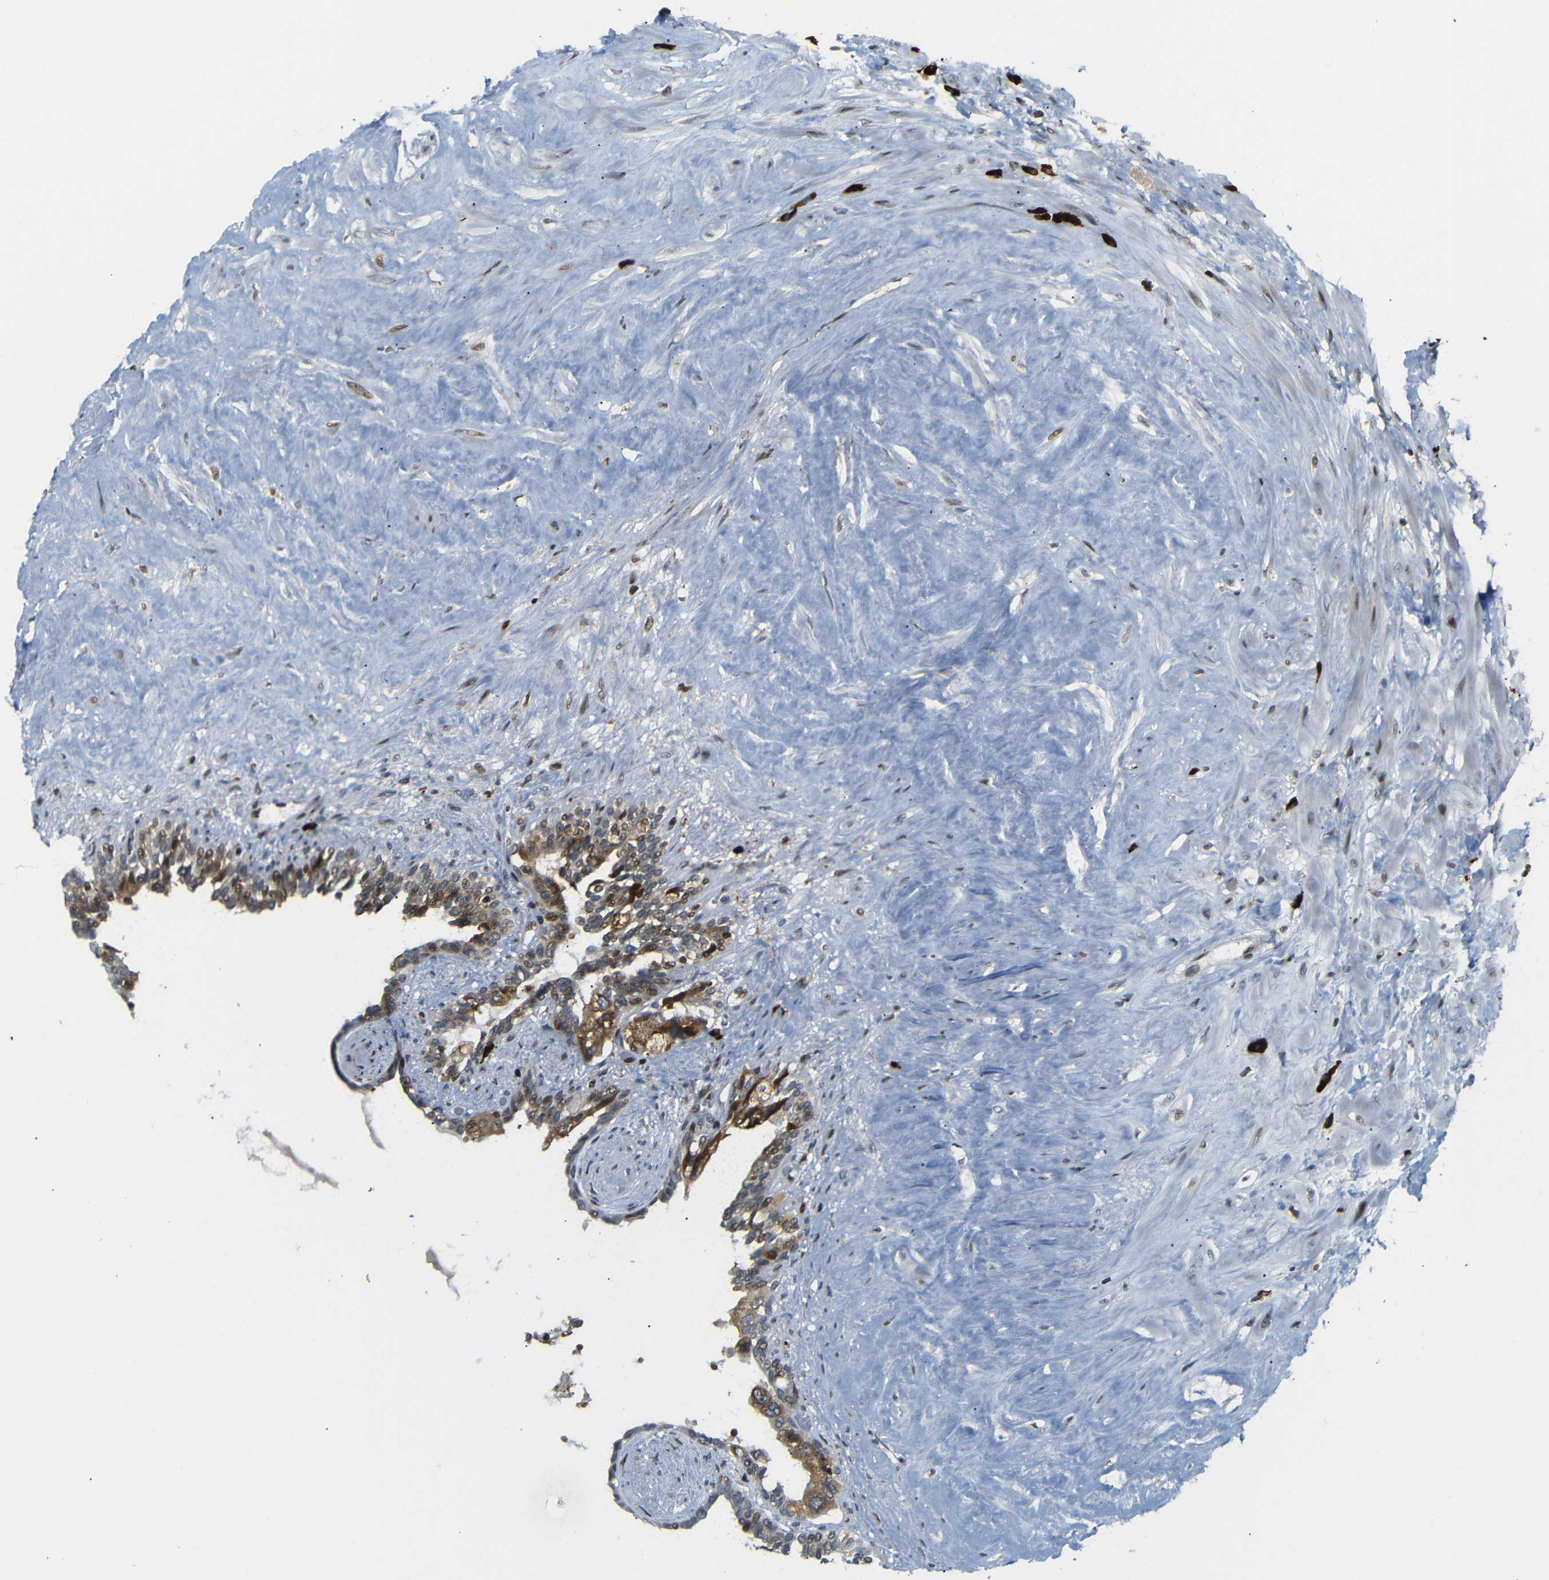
{"staining": {"intensity": "moderate", "quantity": ">75%", "location": "cytoplasmic/membranous"}, "tissue": "seminal vesicle", "cell_type": "Glandular cells", "image_type": "normal", "snomed": [{"axis": "morphology", "description": "Normal tissue, NOS"}, {"axis": "topography", "description": "Seminal veicle"}], "caption": "Approximately >75% of glandular cells in unremarkable seminal vesicle exhibit moderate cytoplasmic/membranous protein expression as visualized by brown immunohistochemical staining.", "gene": "SPCS2", "patient": {"sex": "male", "age": 63}}